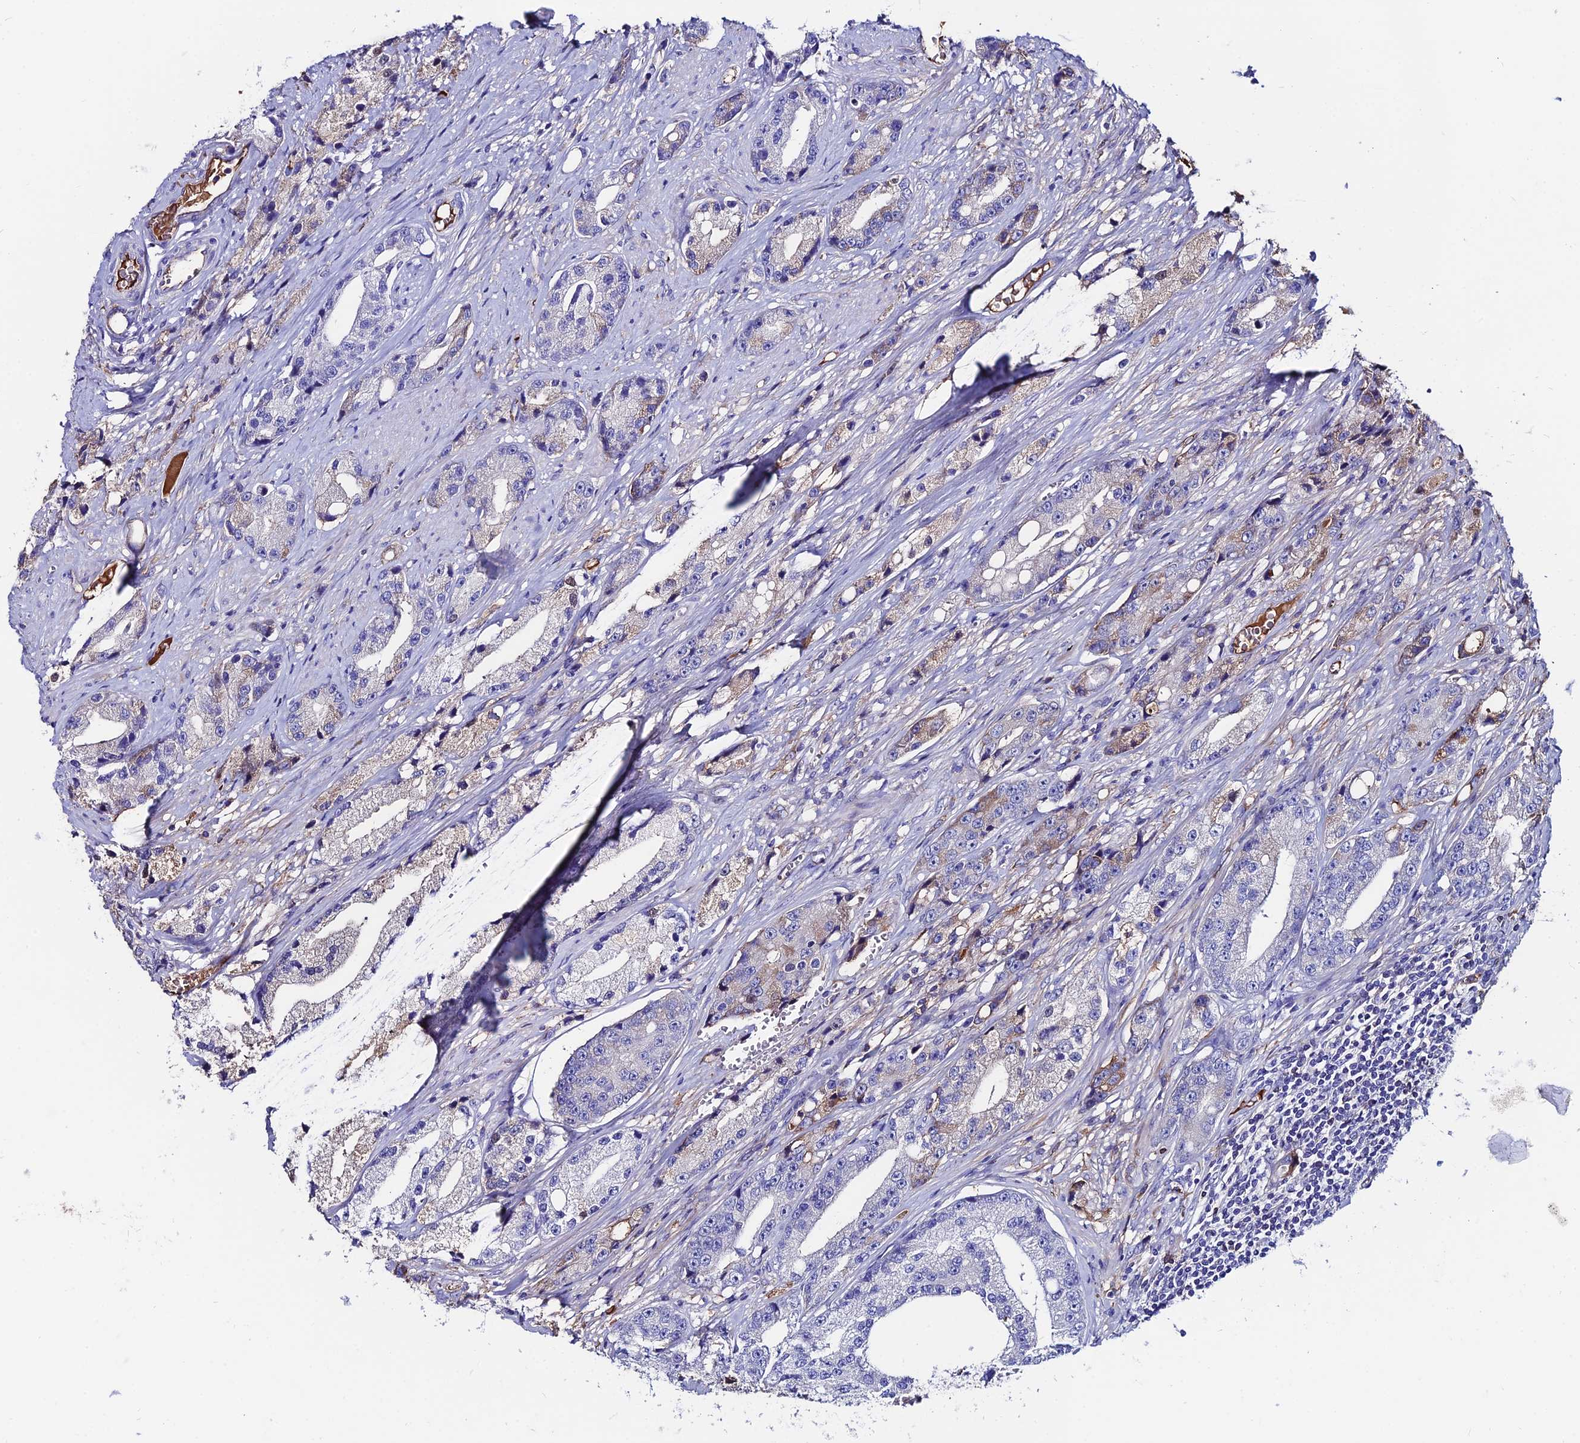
{"staining": {"intensity": "negative", "quantity": "none", "location": "none"}, "tissue": "prostate cancer", "cell_type": "Tumor cells", "image_type": "cancer", "snomed": [{"axis": "morphology", "description": "Adenocarcinoma, High grade"}, {"axis": "topography", "description": "Prostate"}], "caption": "Photomicrograph shows no significant protein expression in tumor cells of prostate high-grade adenocarcinoma. (Stains: DAB immunohistochemistry with hematoxylin counter stain, Microscopy: brightfield microscopy at high magnification).", "gene": "SLC25A16", "patient": {"sex": "male", "age": 74}}